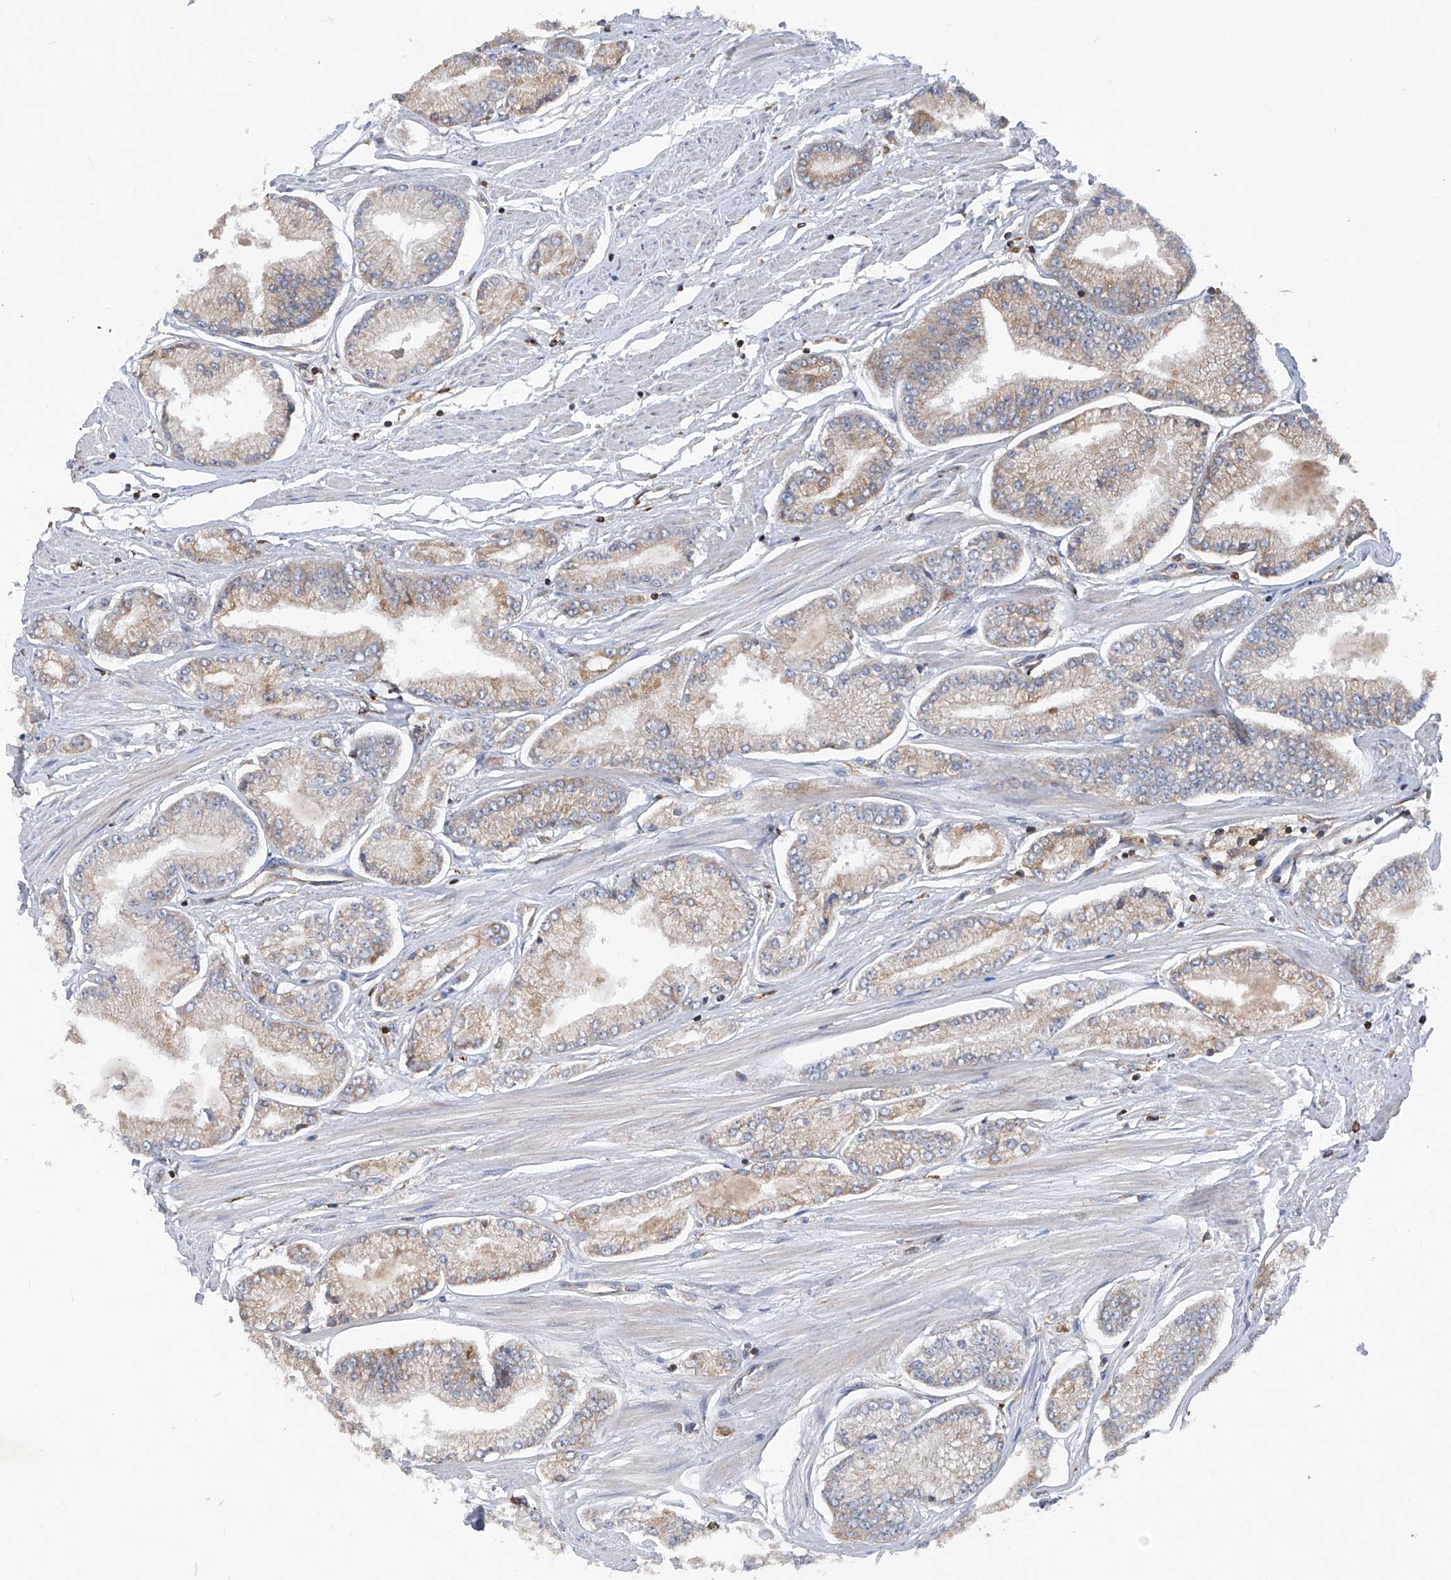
{"staining": {"intensity": "weak", "quantity": "<25%", "location": "cytoplasmic/membranous"}, "tissue": "prostate cancer", "cell_type": "Tumor cells", "image_type": "cancer", "snomed": [{"axis": "morphology", "description": "Adenocarcinoma, Low grade"}, {"axis": "topography", "description": "Prostate"}], "caption": "Tumor cells are negative for brown protein staining in prostate cancer.", "gene": "TRIM38", "patient": {"sex": "male", "age": 52}}